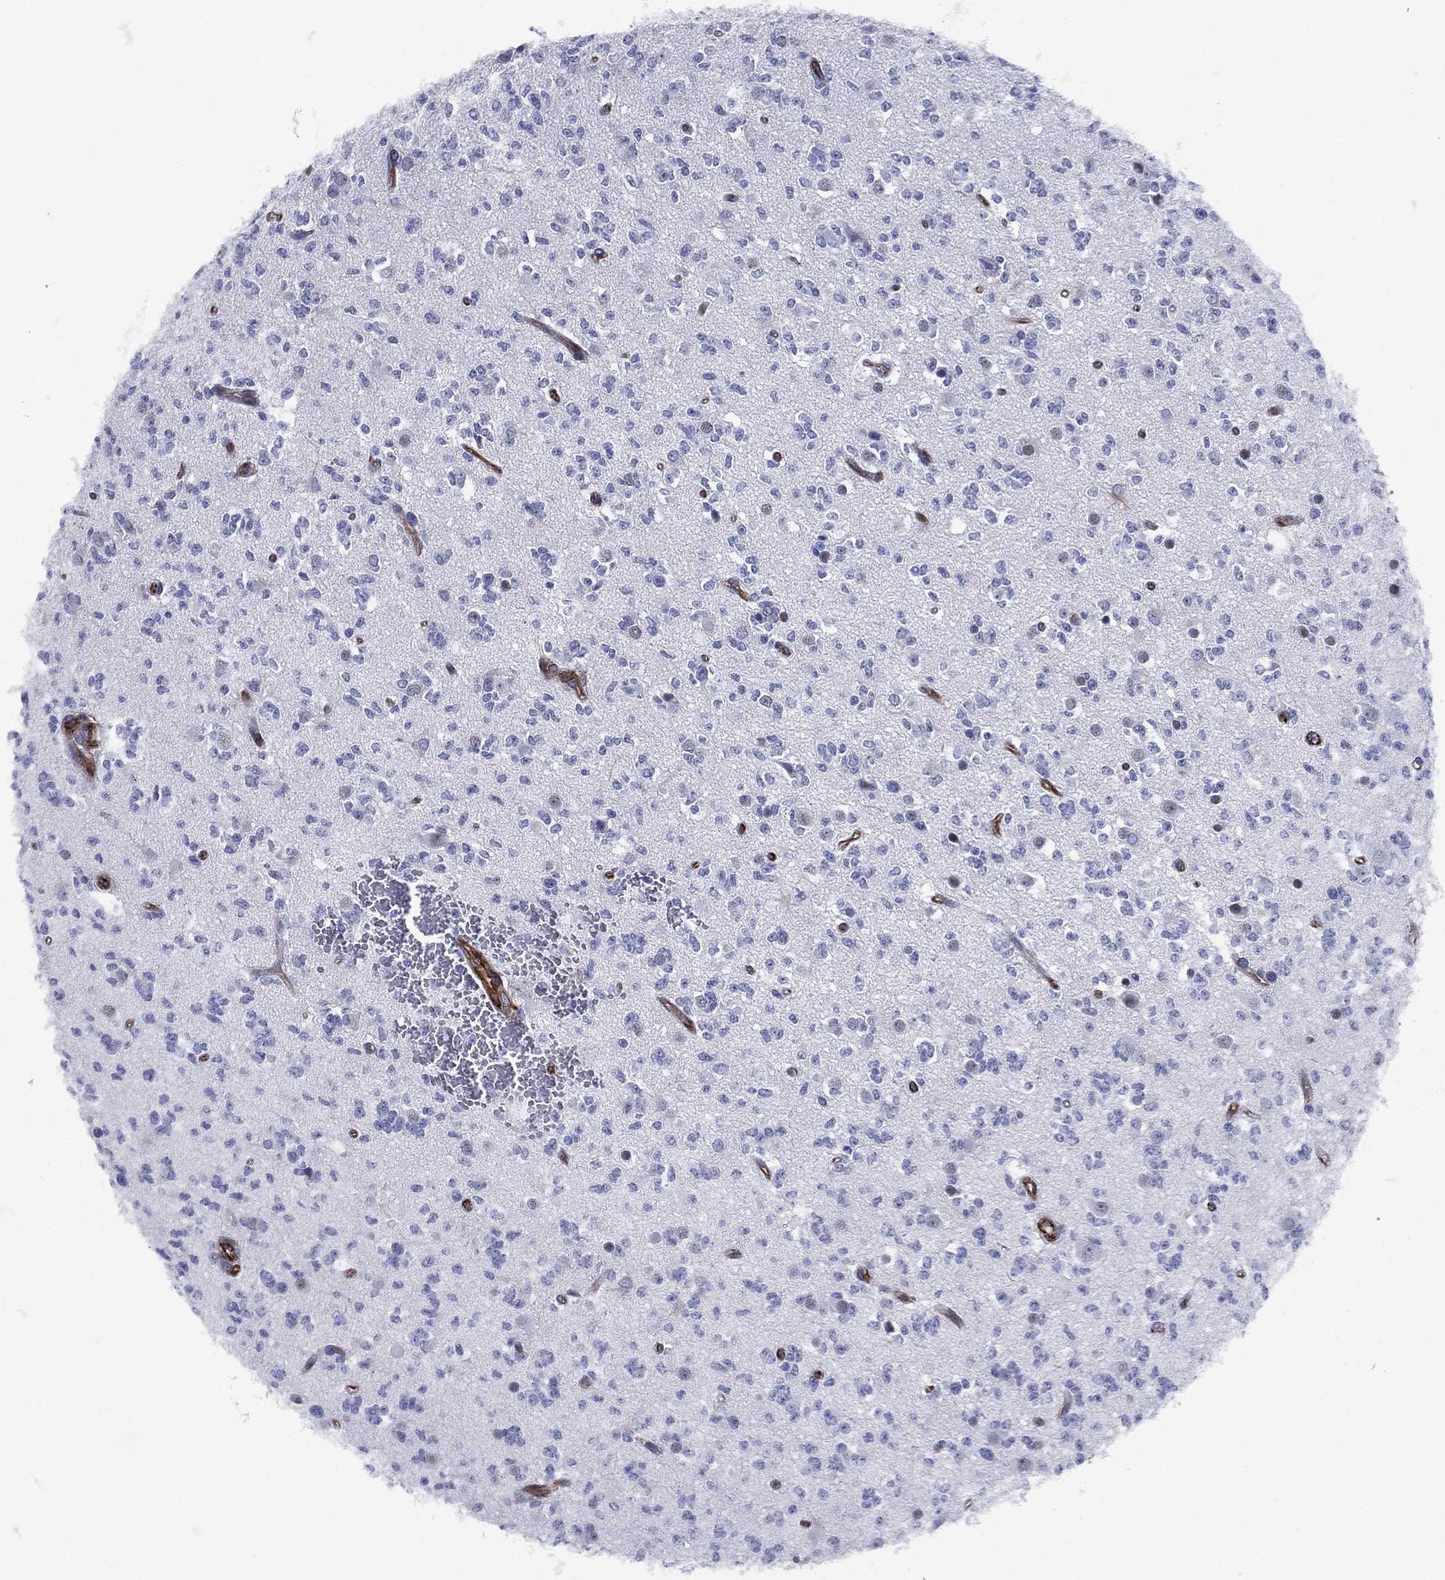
{"staining": {"intensity": "negative", "quantity": "none", "location": "none"}, "tissue": "glioma", "cell_type": "Tumor cells", "image_type": "cancer", "snomed": [{"axis": "morphology", "description": "Glioma, malignant, Low grade"}, {"axis": "topography", "description": "Brain"}], "caption": "Immunohistochemistry (IHC) photomicrograph of neoplastic tissue: human glioma stained with DAB shows no significant protein positivity in tumor cells.", "gene": "MAS1", "patient": {"sex": "female", "age": 45}}